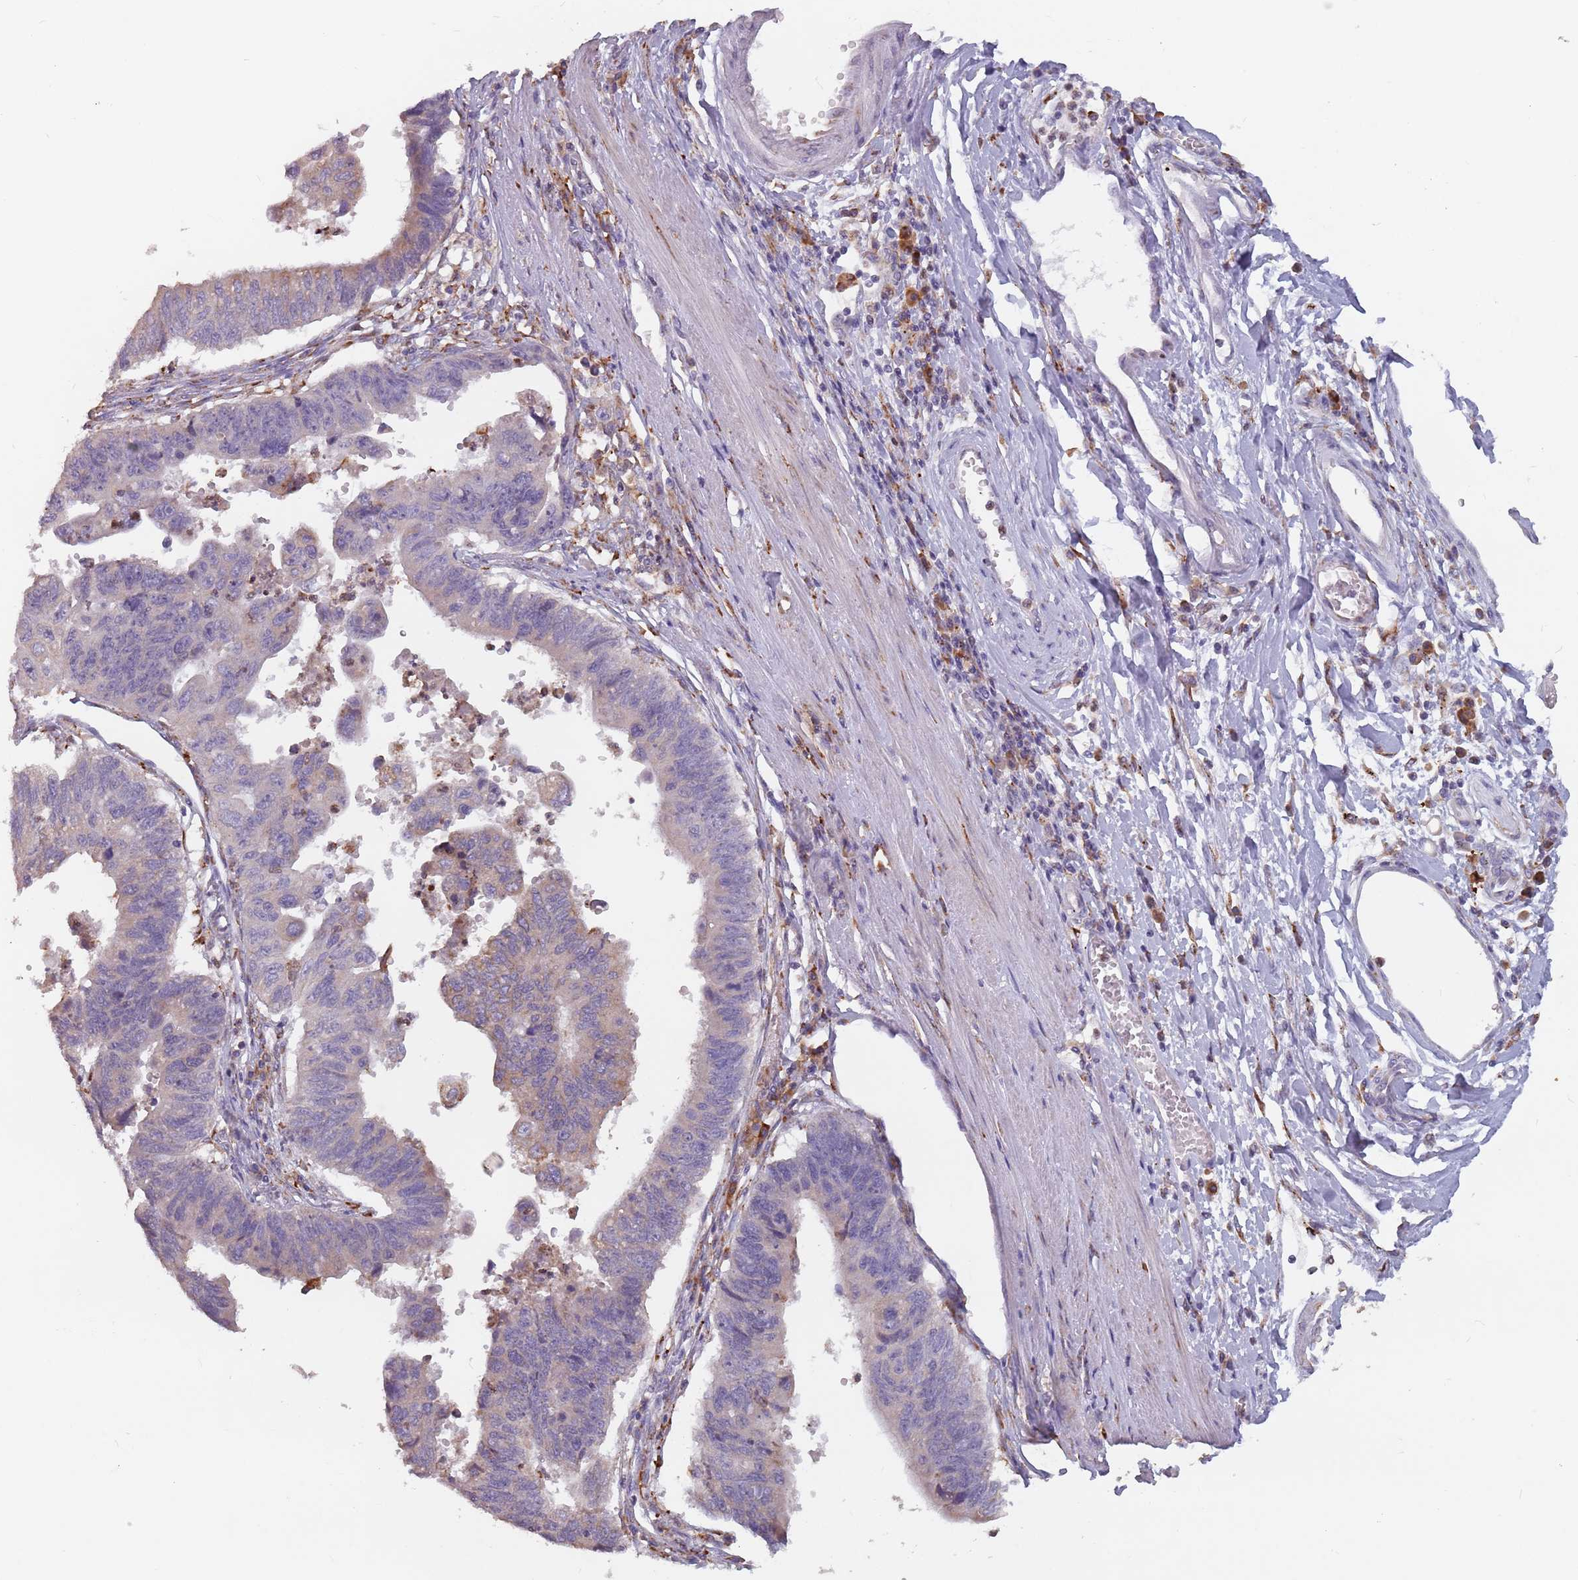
{"staining": {"intensity": "negative", "quantity": "none", "location": "none"}, "tissue": "stomach cancer", "cell_type": "Tumor cells", "image_type": "cancer", "snomed": [{"axis": "morphology", "description": "Adenocarcinoma, NOS"}, {"axis": "topography", "description": "Stomach"}], "caption": "Protein analysis of stomach adenocarcinoma shows no significant positivity in tumor cells.", "gene": "RPS9", "patient": {"sex": "male", "age": 59}}